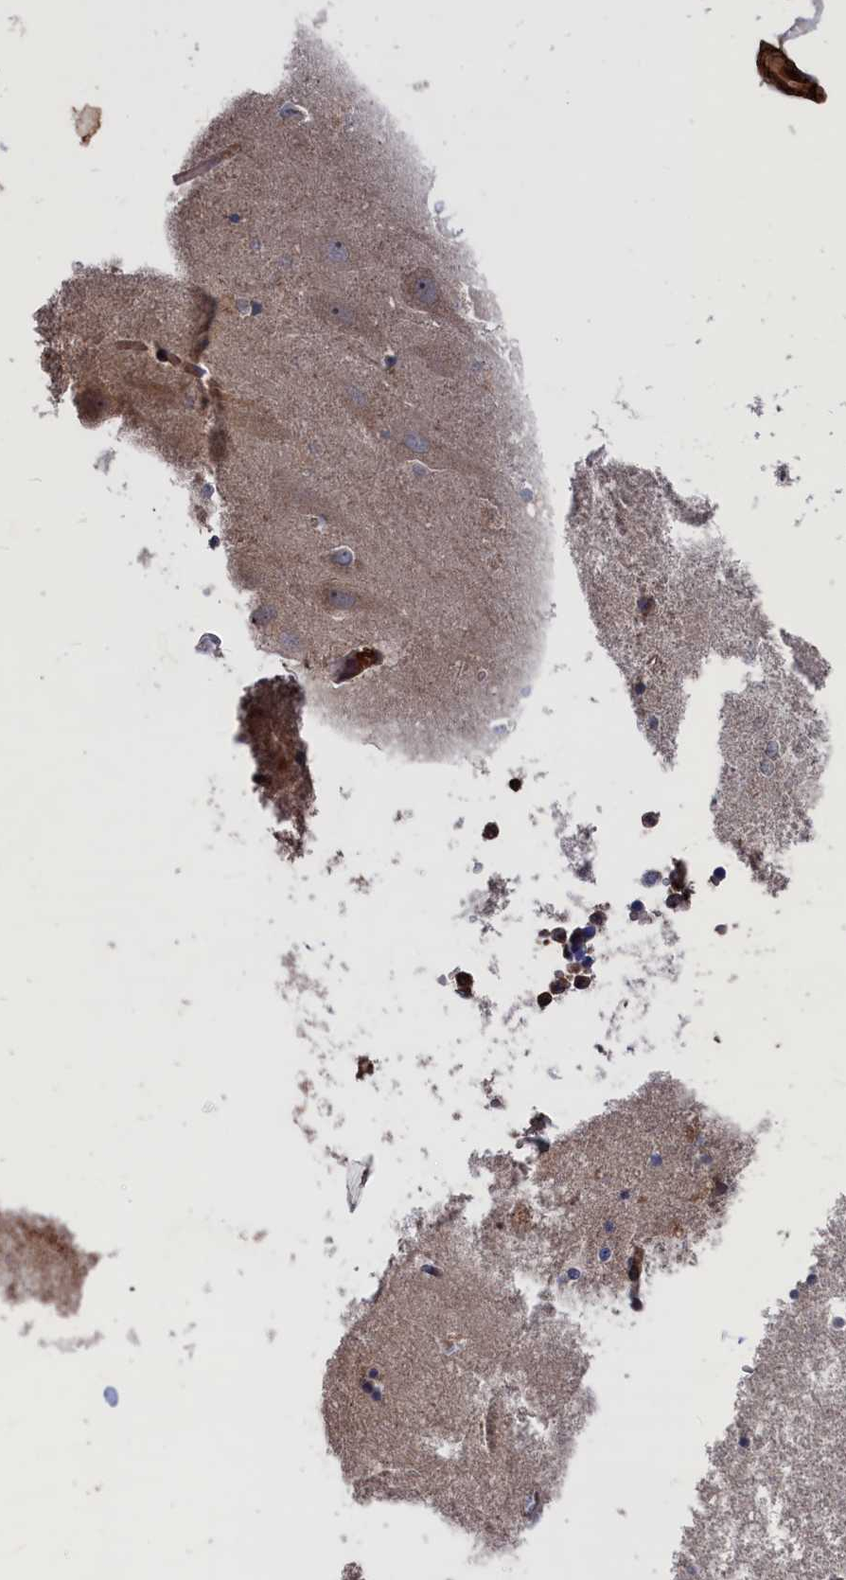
{"staining": {"intensity": "moderate", "quantity": "<25%", "location": "cytoplasmic/membranous"}, "tissue": "hippocampus", "cell_type": "Glial cells", "image_type": "normal", "snomed": [{"axis": "morphology", "description": "Normal tissue, NOS"}, {"axis": "topography", "description": "Hippocampus"}], "caption": "Protein expression by immunohistochemistry (IHC) shows moderate cytoplasmic/membranous positivity in about <25% of glial cells in normal hippocampus.", "gene": "PLA2G15", "patient": {"sex": "female", "age": 52}}